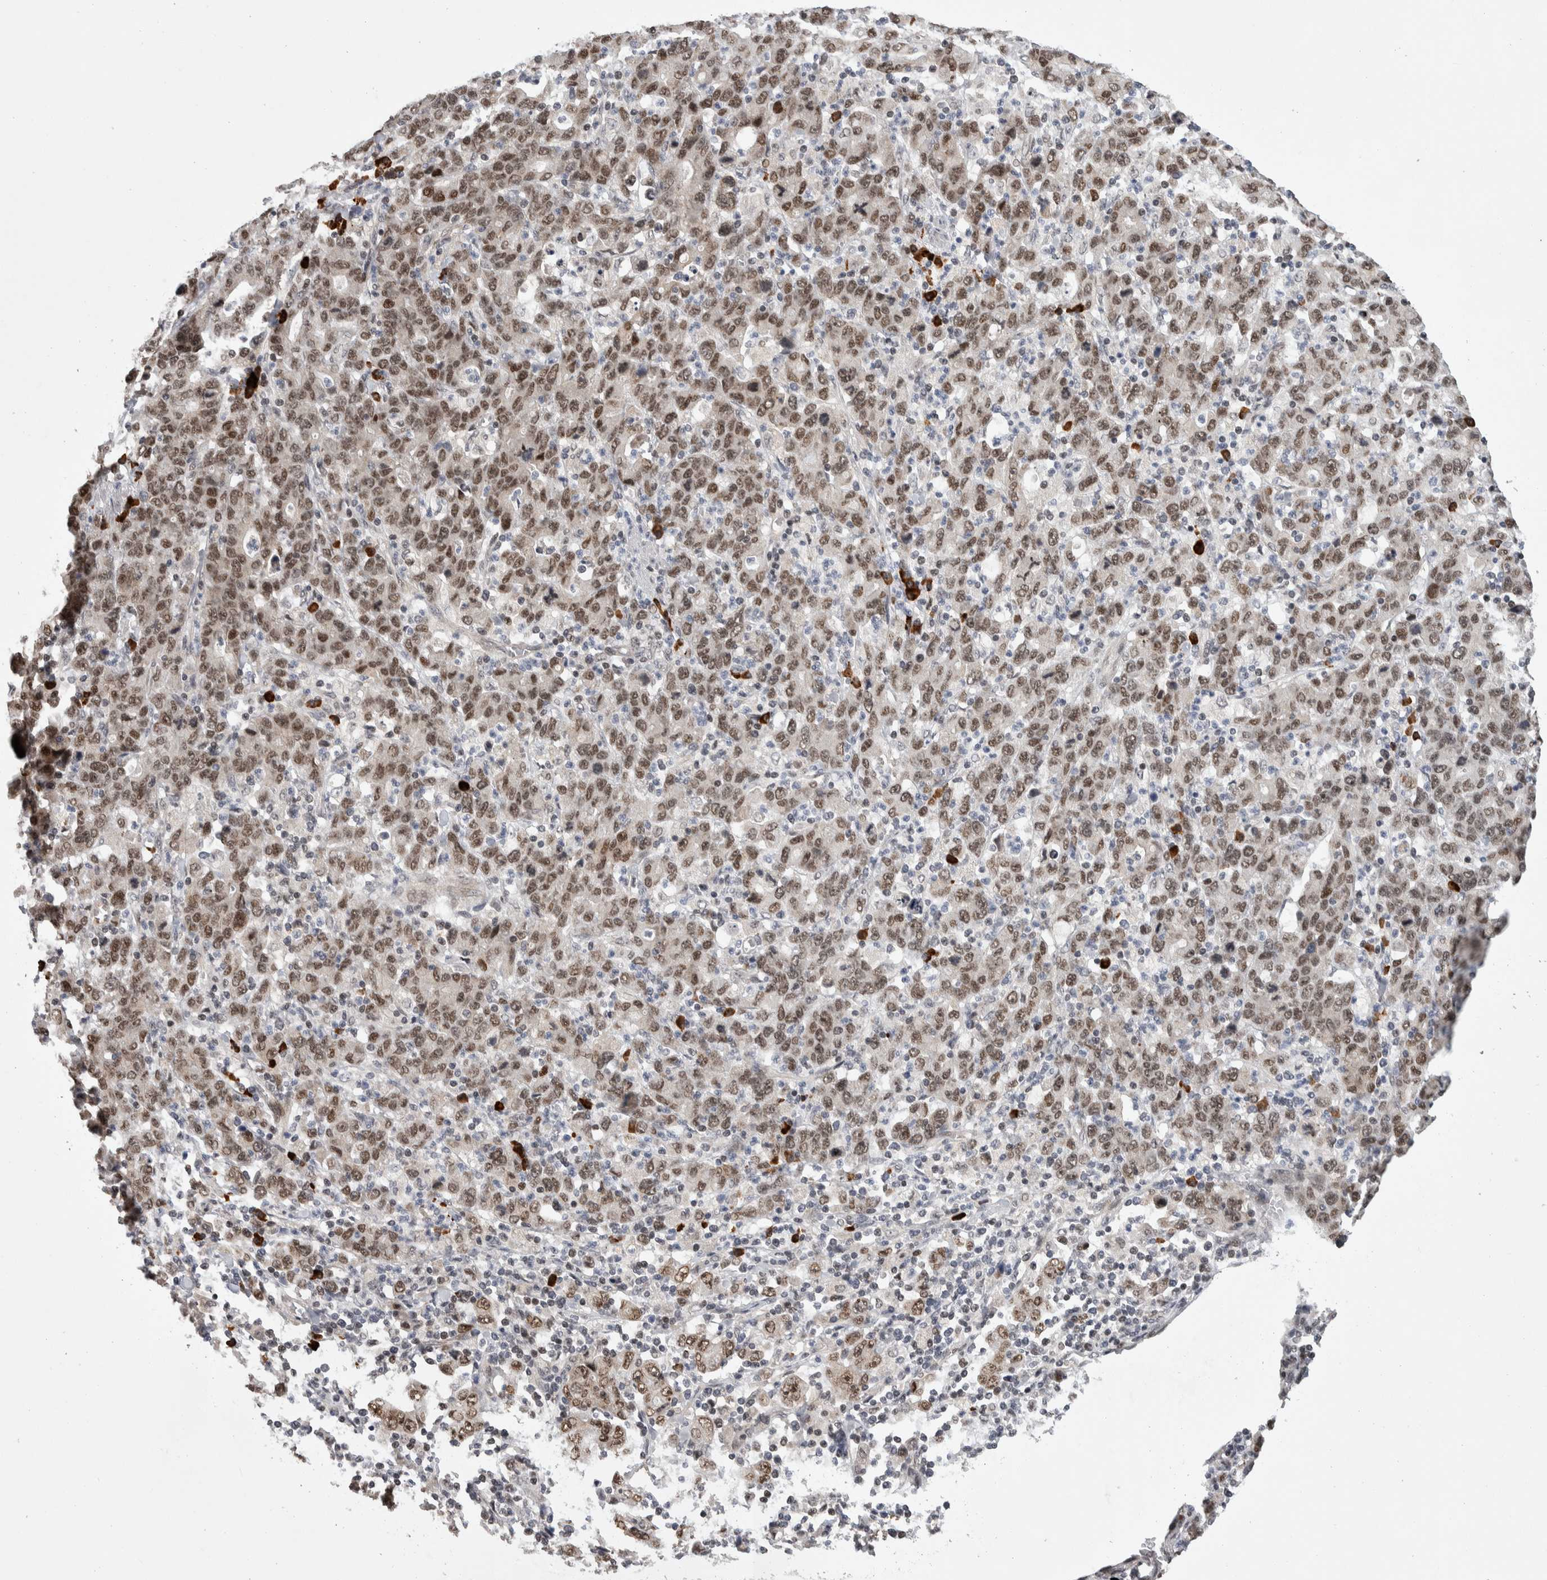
{"staining": {"intensity": "moderate", "quantity": ">75%", "location": "nuclear"}, "tissue": "stomach cancer", "cell_type": "Tumor cells", "image_type": "cancer", "snomed": [{"axis": "morphology", "description": "Adenocarcinoma, NOS"}, {"axis": "topography", "description": "Stomach, upper"}], "caption": "A brown stain shows moderate nuclear expression of a protein in stomach cancer tumor cells. (brown staining indicates protein expression, while blue staining denotes nuclei).", "gene": "ZNF592", "patient": {"sex": "male", "age": 69}}